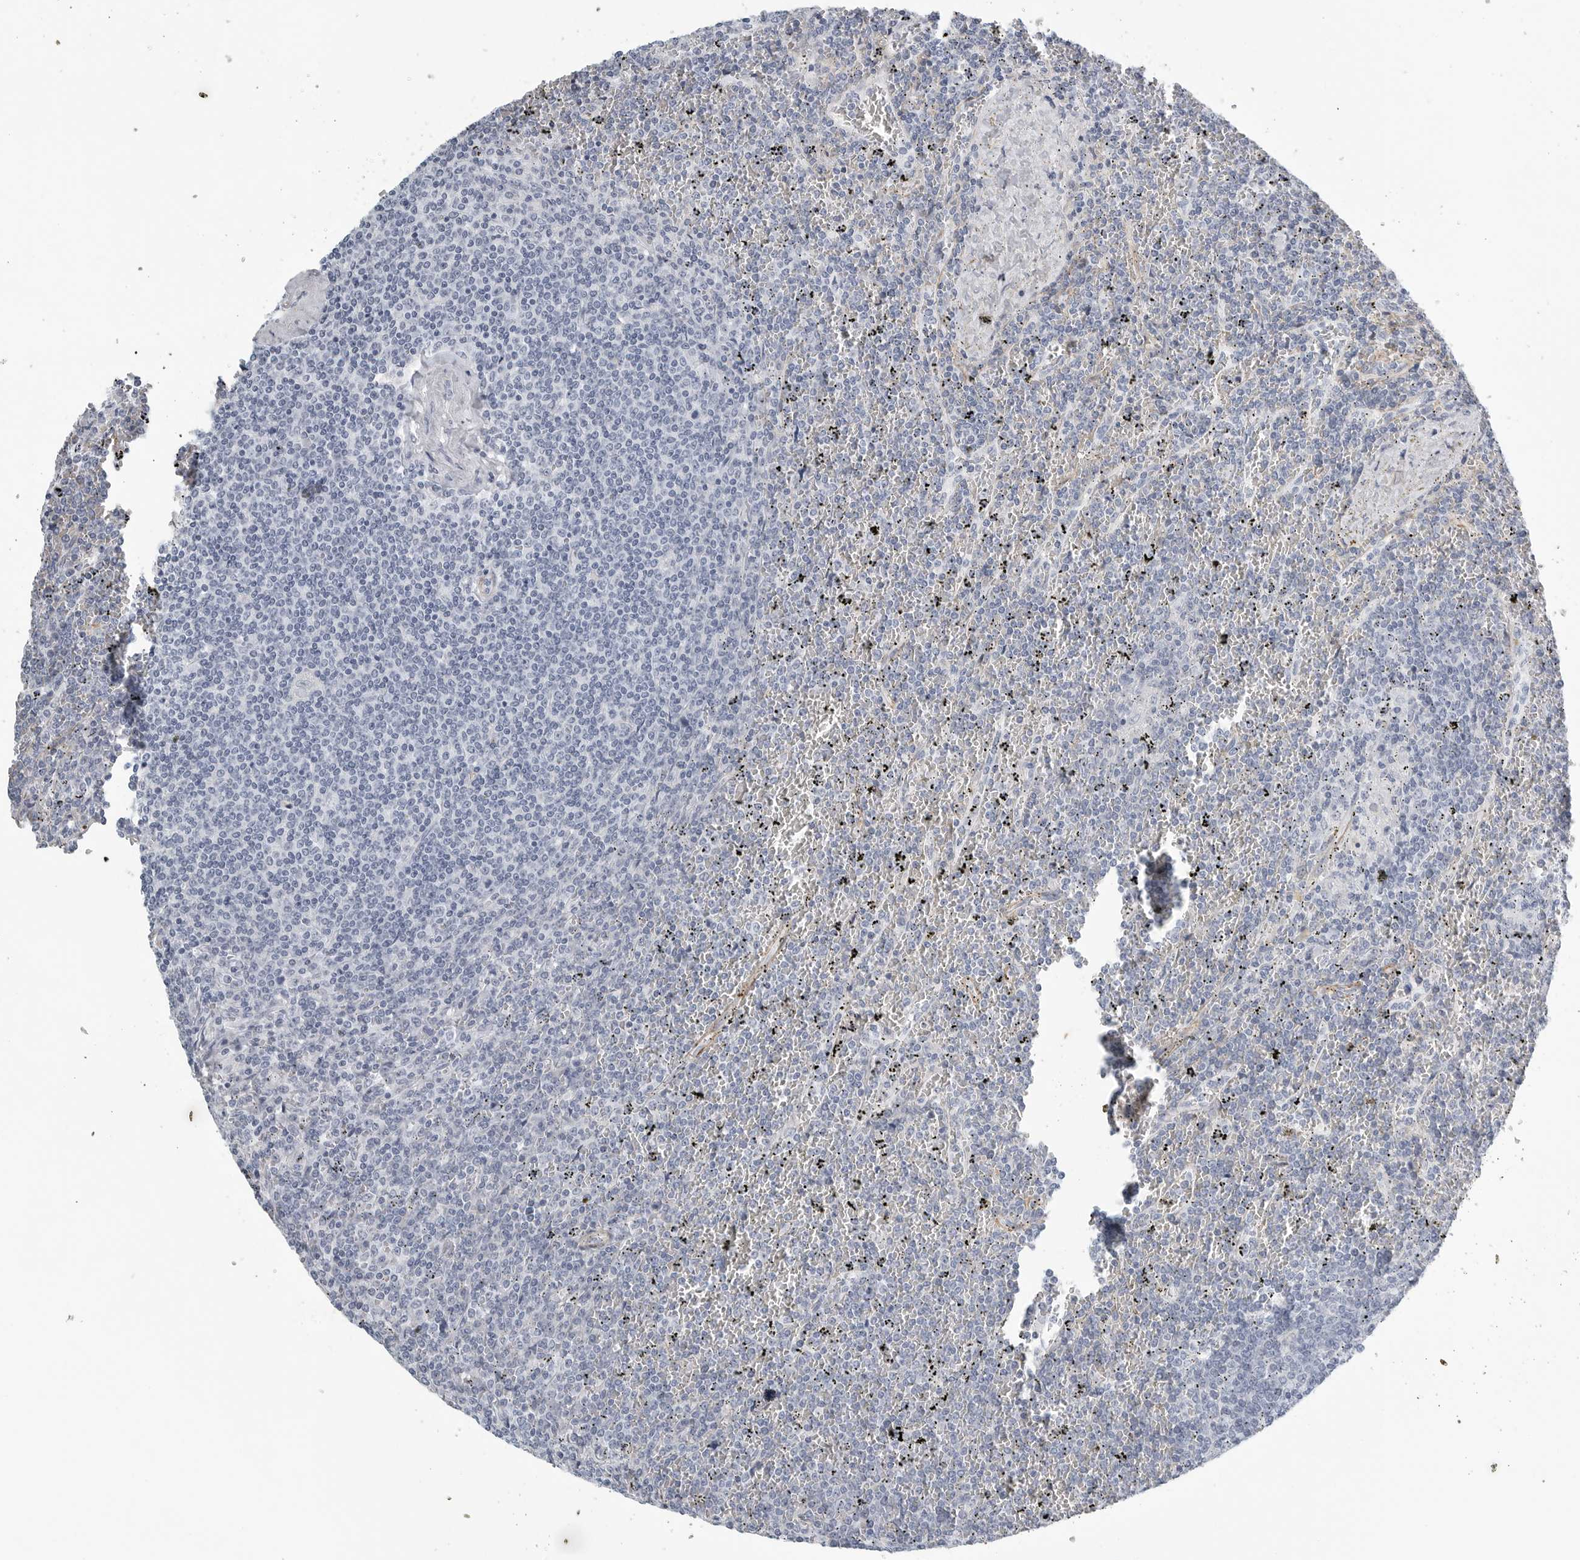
{"staining": {"intensity": "negative", "quantity": "none", "location": "none"}, "tissue": "lymphoma", "cell_type": "Tumor cells", "image_type": "cancer", "snomed": [{"axis": "morphology", "description": "Malignant lymphoma, non-Hodgkin's type, Low grade"}, {"axis": "topography", "description": "Spleen"}], "caption": "This micrograph is of malignant lymphoma, non-Hodgkin's type (low-grade) stained with immunohistochemistry to label a protein in brown with the nuclei are counter-stained blue. There is no positivity in tumor cells.", "gene": "TNR", "patient": {"sex": "female", "age": 19}}